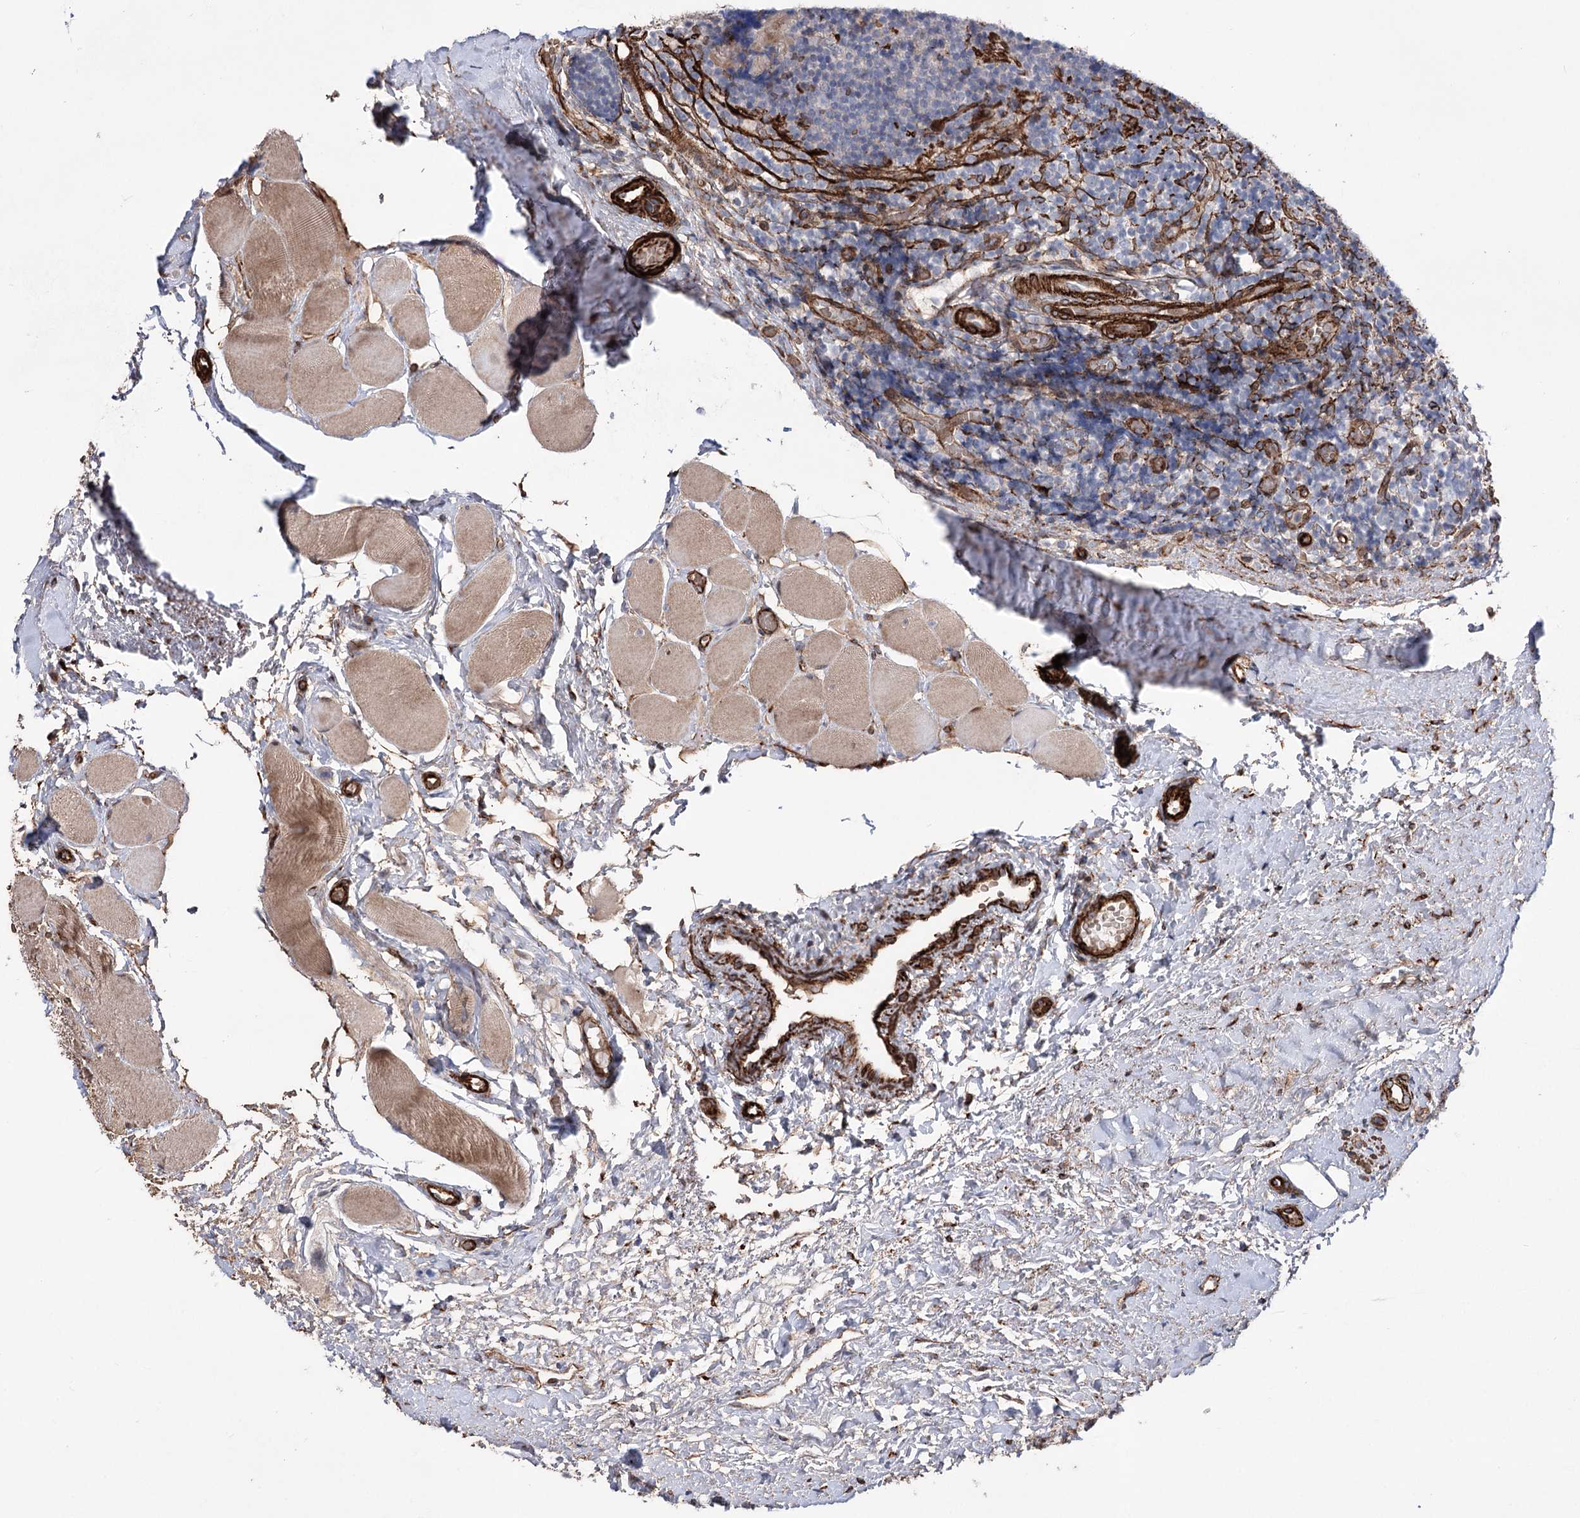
{"staining": {"intensity": "negative", "quantity": "none", "location": "none"}, "tissue": "tonsil", "cell_type": "Germinal center cells", "image_type": "normal", "snomed": [{"axis": "morphology", "description": "Normal tissue, NOS"}, {"axis": "topography", "description": "Tonsil"}], "caption": "Histopathology image shows no protein positivity in germinal center cells of normal tonsil.", "gene": "ARHGAP20", "patient": {"sex": "female", "age": 19}}